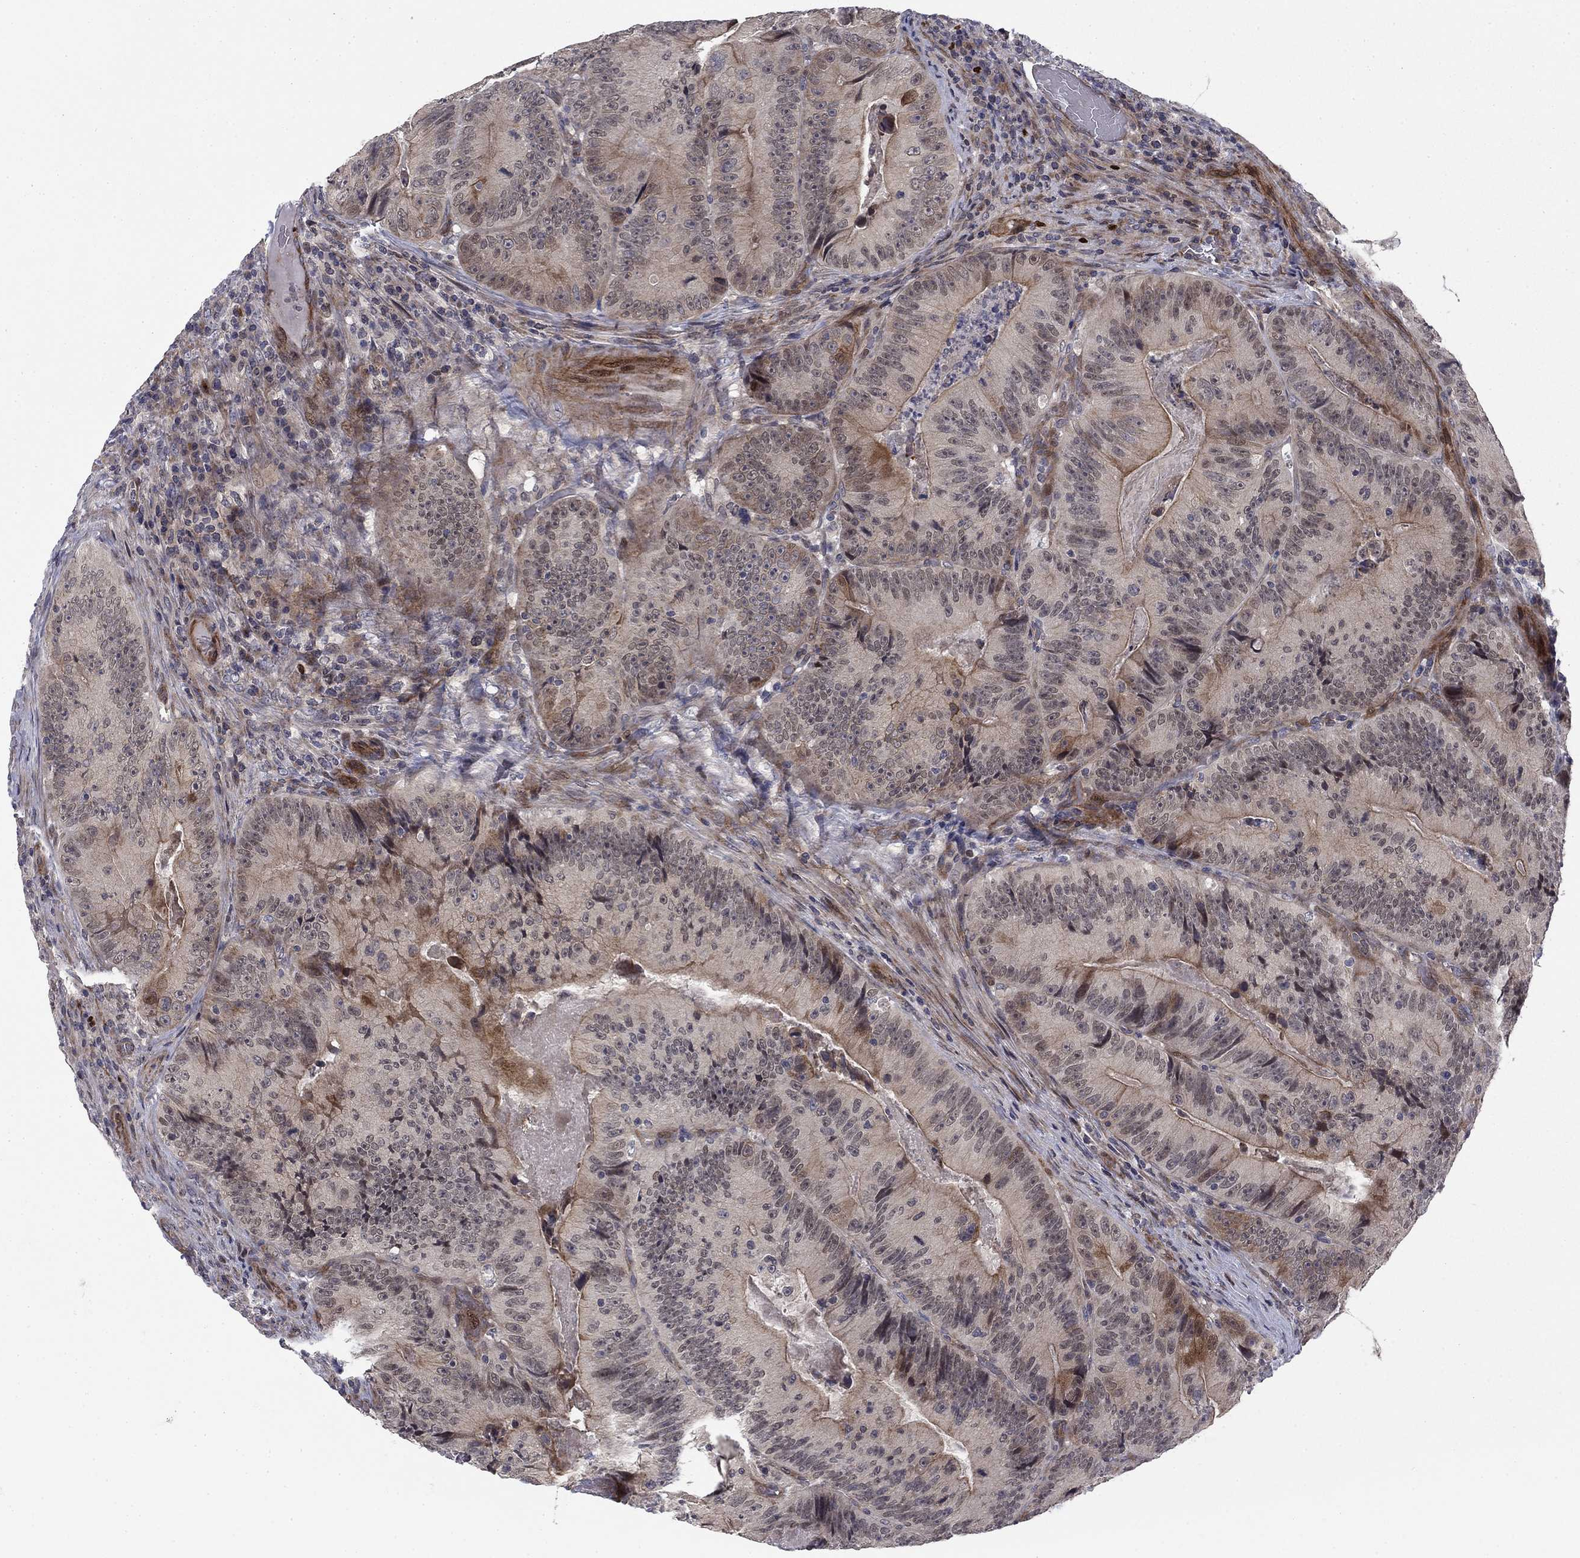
{"staining": {"intensity": "moderate", "quantity": "<25%", "location": "cytoplasmic/membranous"}, "tissue": "colorectal cancer", "cell_type": "Tumor cells", "image_type": "cancer", "snomed": [{"axis": "morphology", "description": "Adenocarcinoma, NOS"}, {"axis": "topography", "description": "Colon"}], "caption": "Immunohistochemical staining of human colorectal cancer reveals moderate cytoplasmic/membranous protein staining in approximately <25% of tumor cells.", "gene": "BCL11A", "patient": {"sex": "female", "age": 86}}